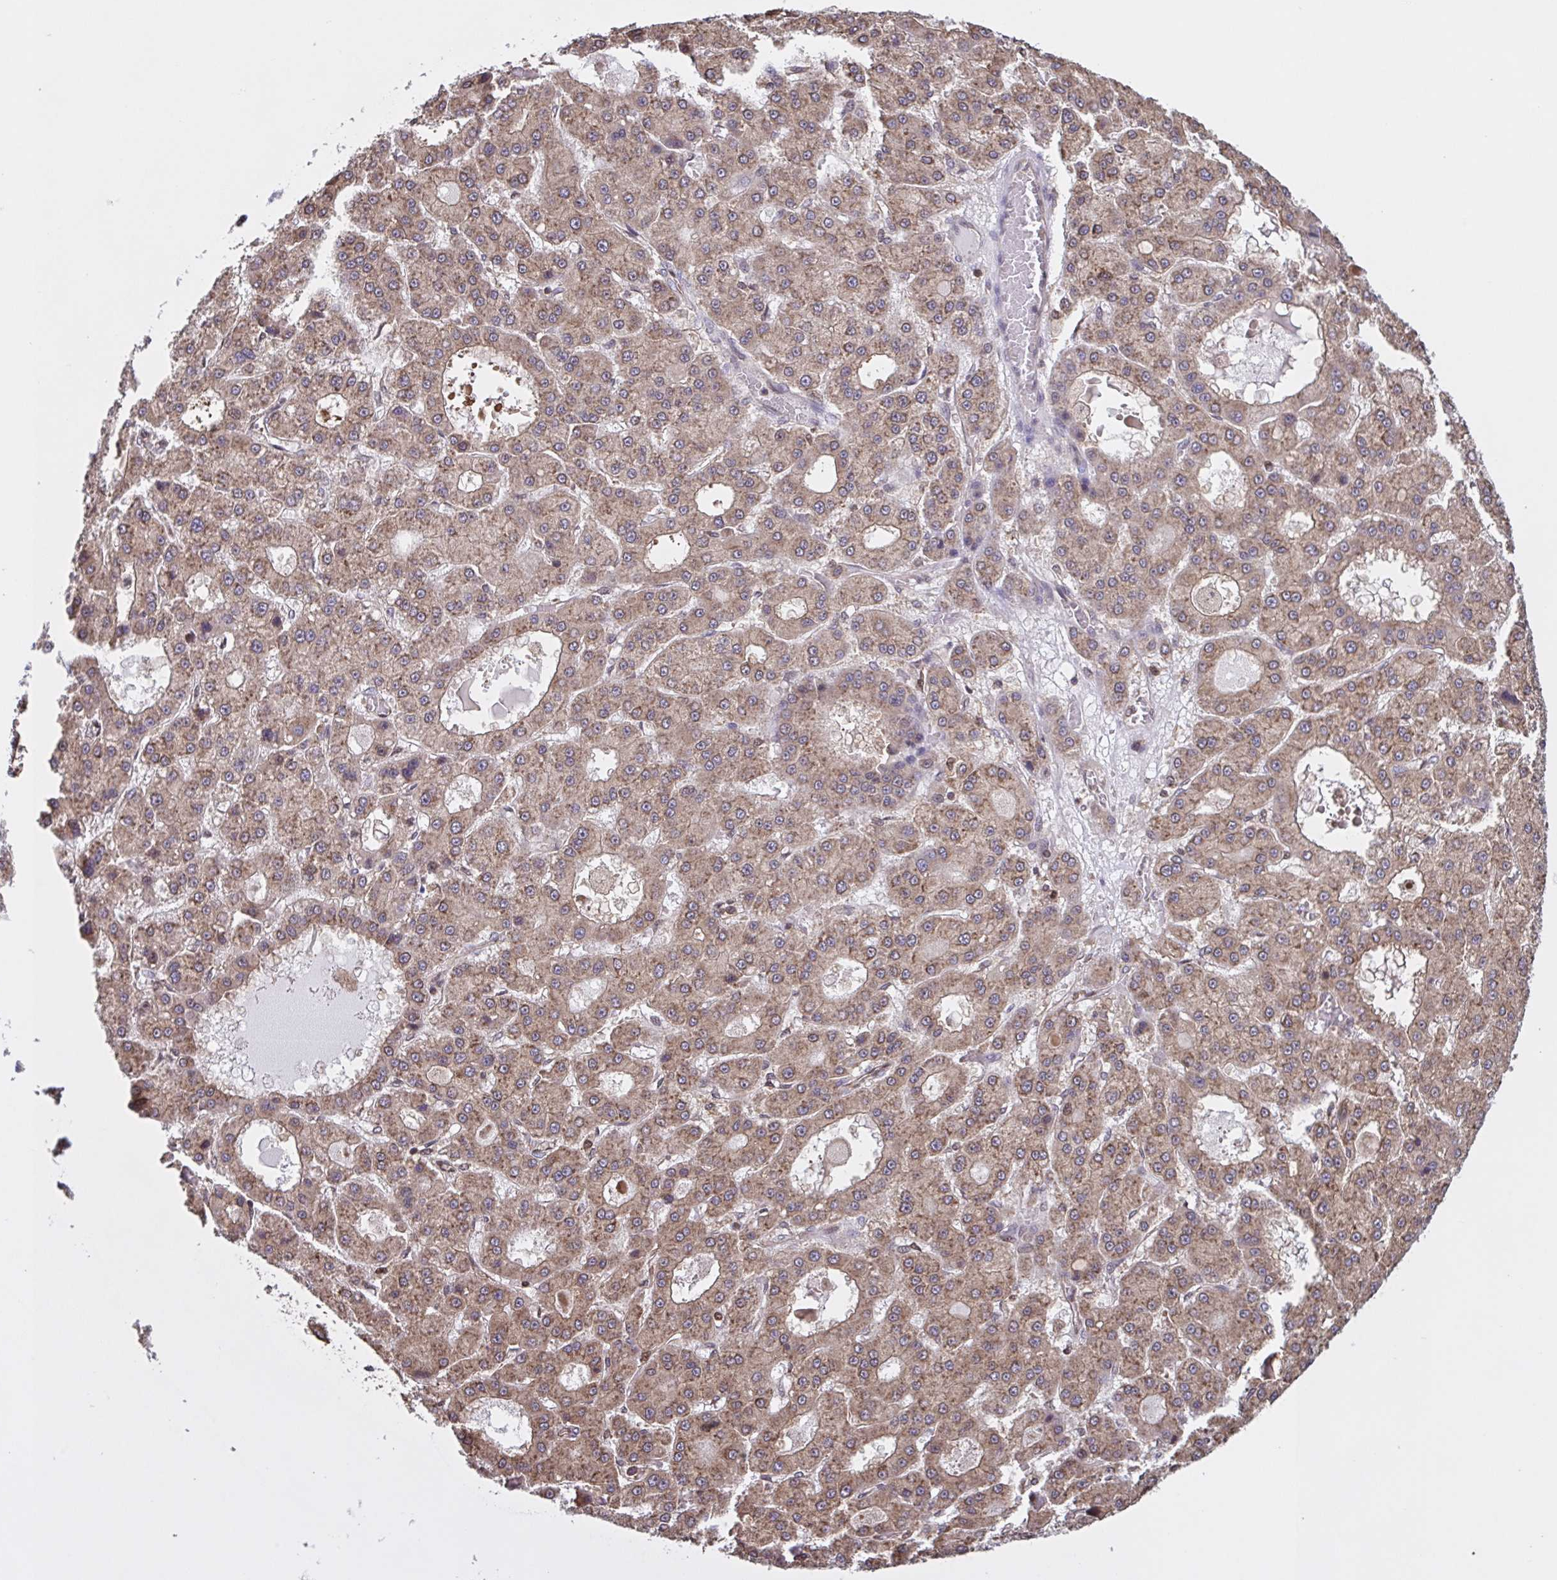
{"staining": {"intensity": "weak", "quantity": ">75%", "location": "cytoplasmic/membranous"}, "tissue": "liver cancer", "cell_type": "Tumor cells", "image_type": "cancer", "snomed": [{"axis": "morphology", "description": "Carcinoma, Hepatocellular, NOS"}, {"axis": "topography", "description": "Liver"}], "caption": "Immunohistochemistry (IHC) (DAB (3,3'-diaminobenzidine)) staining of human liver hepatocellular carcinoma displays weak cytoplasmic/membranous protein positivity in about >75% of tumor cells. (IHC, brightfield microscopy, high magnification).", "gene": "SEC63", "patient": {"sex": "male", "age": 70}}